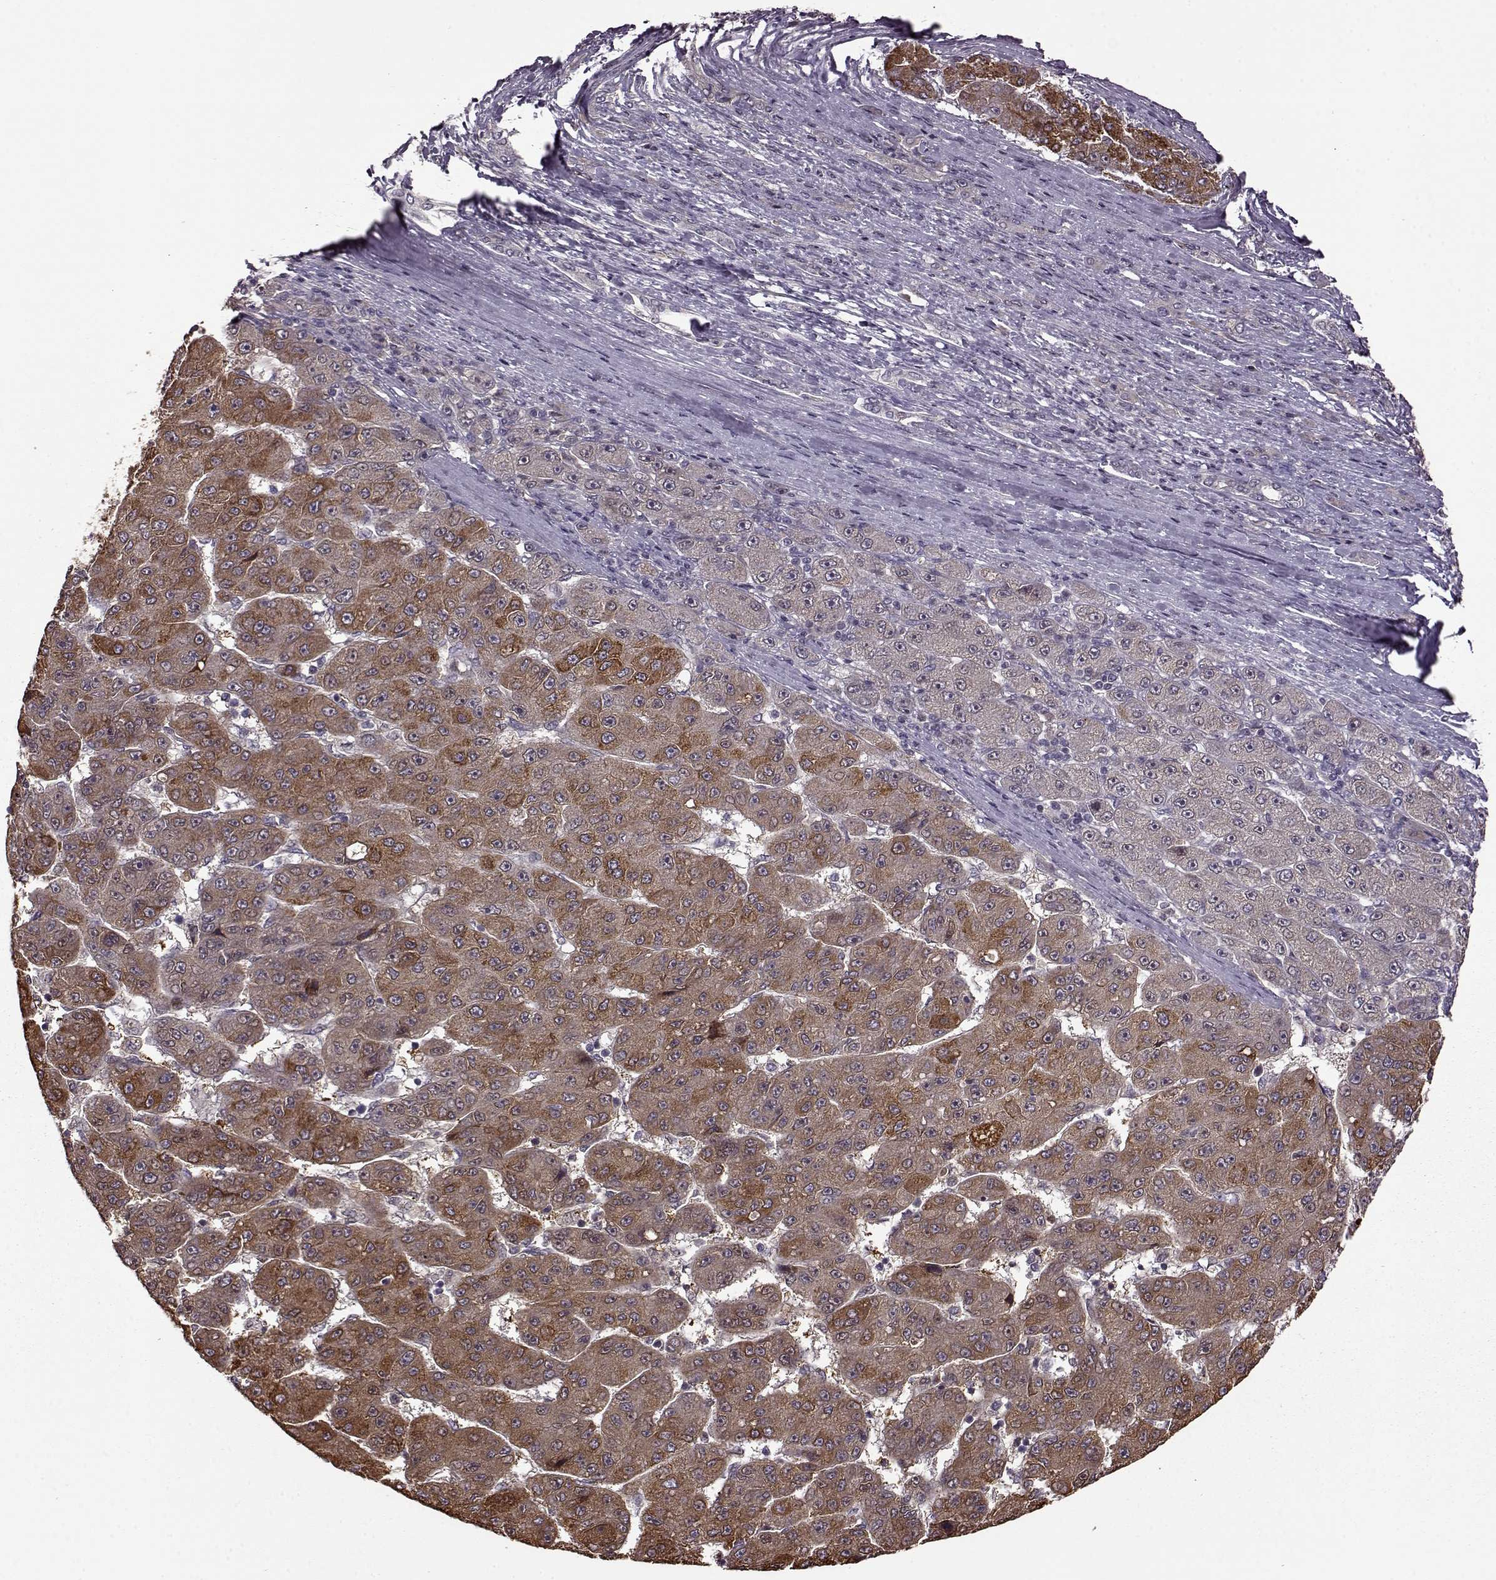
{"staining": {"intensity": "moderate", "quantity": ">75%", "location": "cytoplasmic/membranous"}, "tissue": "liver cancer", "cell_type": "Tumor cells", "image_type": "cancer", "snomed": [{"axis": "morphology", "description": "Carcinoma, Hepatocellular, NOS"}, {"axis": "topography", "description": "Liver"}], "caption": "This image reveals immunohistochemistry staining of human liver cancer, with medium moderate cytoplasmic/membranous expression in about >75% of tumor cells.", "gene": "MAIP1", "patient": {"sex": "male", "age": 67}}